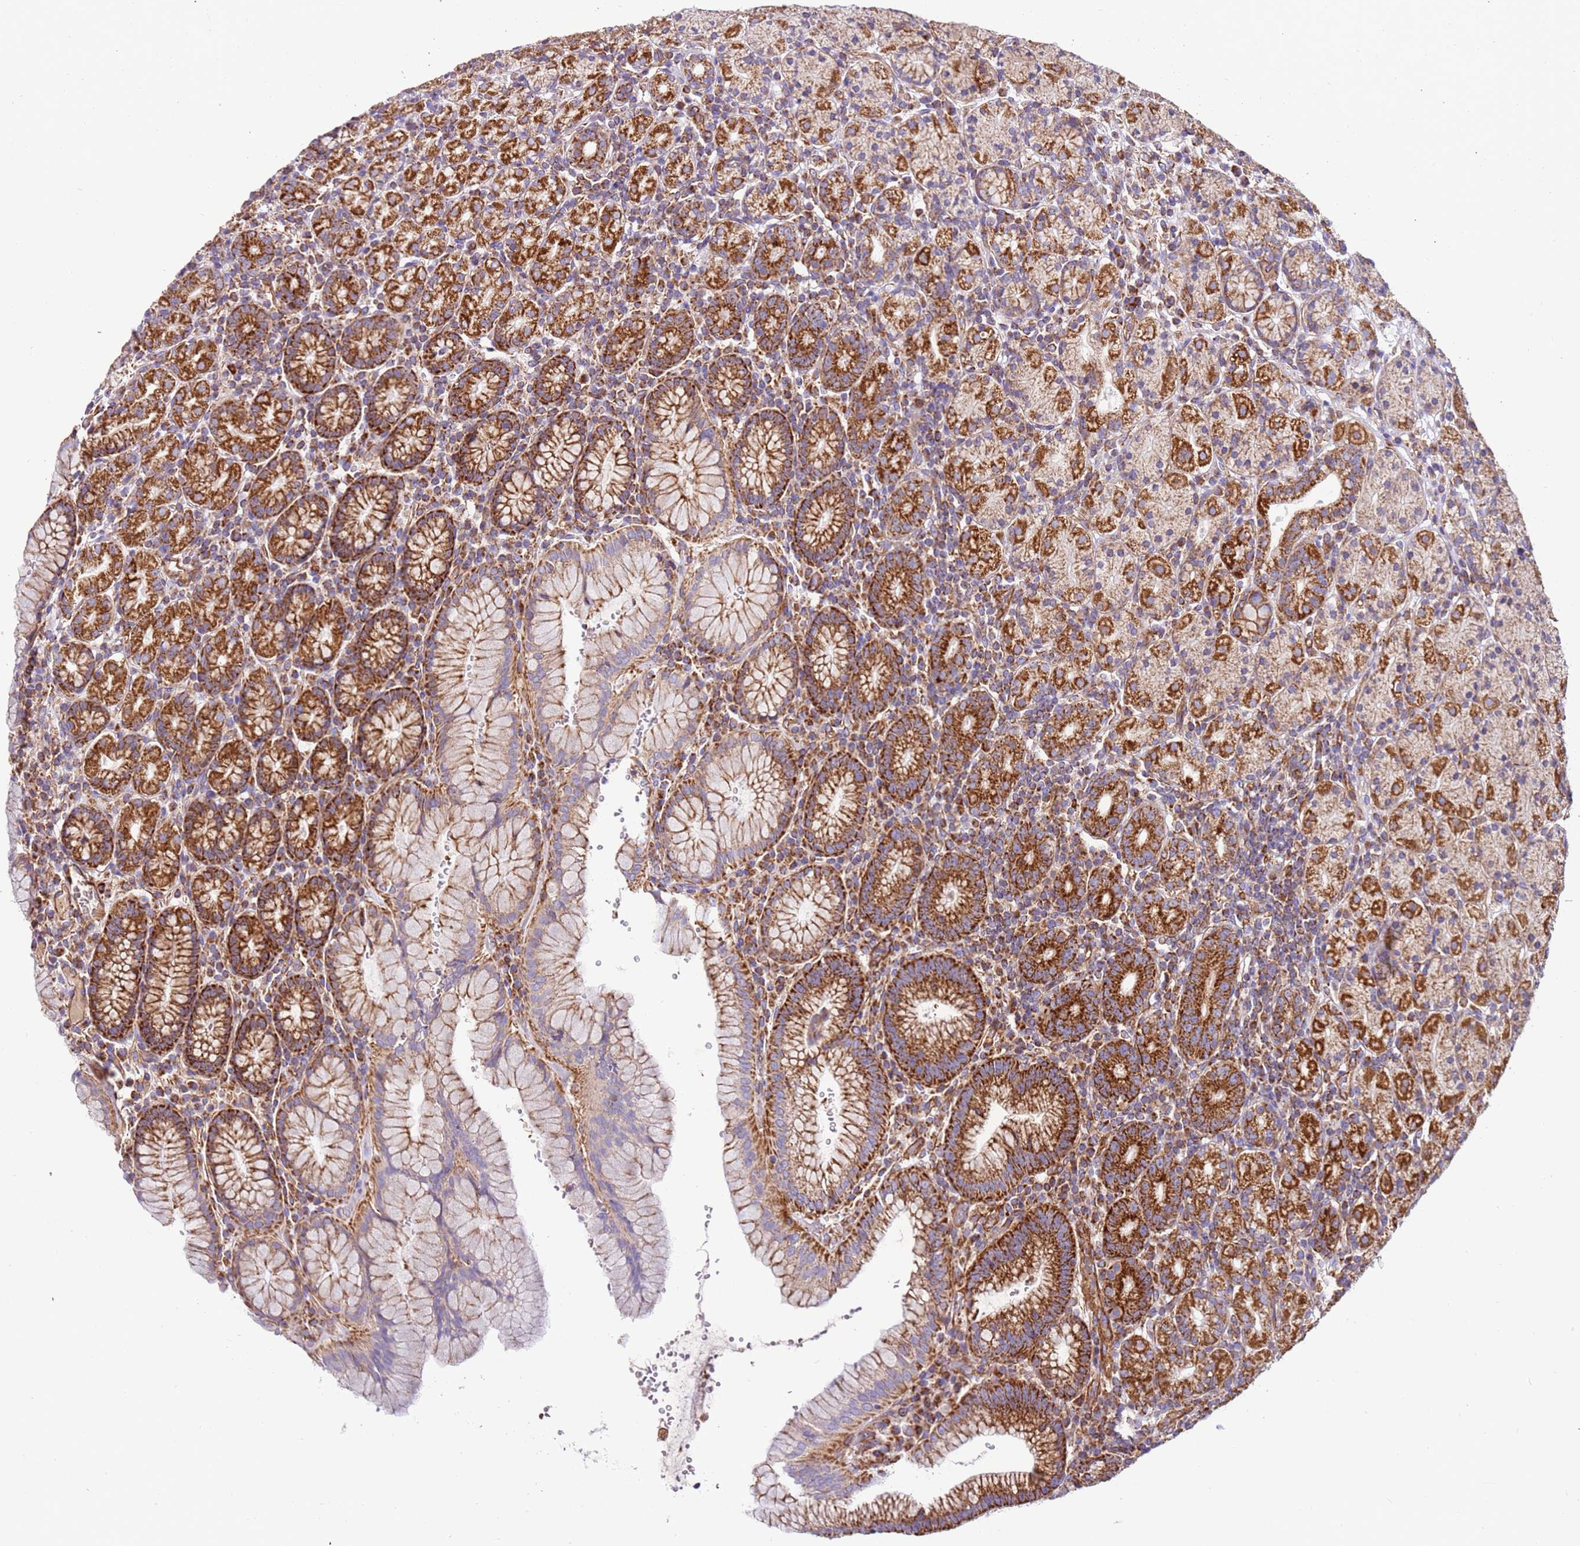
{"staining": {"intensity": "strong", "quantity": "25%-75%", "location": "cytoplasmic/membranous"}, "tissue": "stomach", "cell_type": "Glandular cells", "image_type": "normal", "snomed": [{"axis": "morphology", "description": "Normal tissue, NOS"}, {"axis": "topography", "description": "Stomach, upper"}, {"axis": "topography", "description": "Stomach"}], "caption": "A high-resolution micrograph shows IHC staining of benign stomach, which displays strong cytoplasmic/membranous staining in approximately 25%-75% of glandular cells. The protein of interest is stained brown, and the nuclei are stained in blue (DAB IHC with brightfield microscopy, high magnification).", "gene": "MRPL20", "patient": {"sex": "male", "age": 62}}